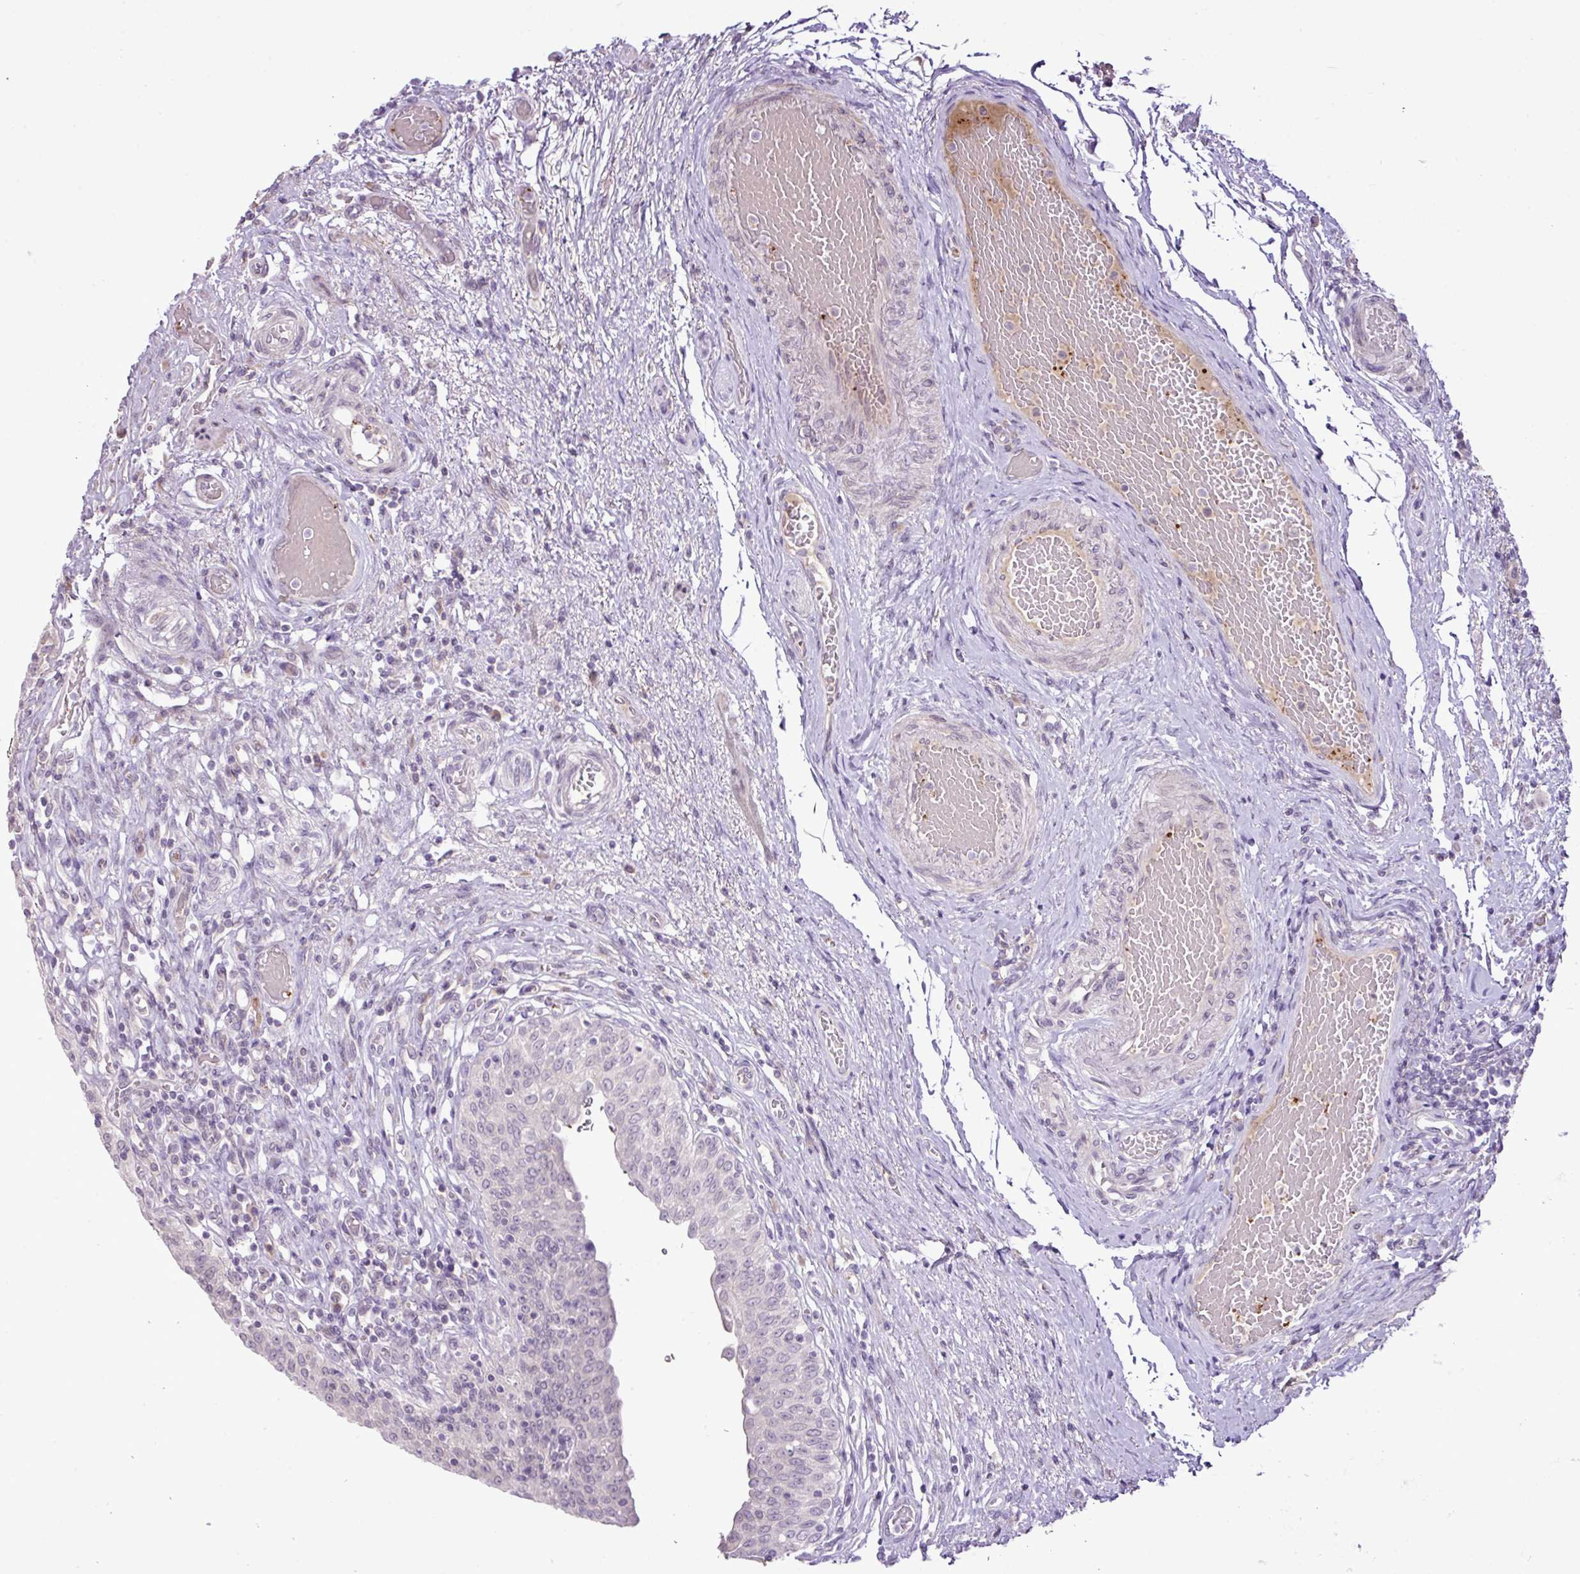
{"staining": {"intensity": "negative", "quantity": "none", "location": "none"}, "tissue": "urinary bladder", "cell_type": "Urothelial cells", "image_type": "normal", "snomed": [{"axis": "morphology", "description": "Normal tissue, NOS"}, {"axis": "topography", "description": "Urinary bladder"}], "caption": "An immunohistochemistry image of normal urinary bladder is shown. There is no staining in urothelial cells of urinary bladder.", "gene": "DNAJB13", "patient": {"sex": "male", "age": 71}}